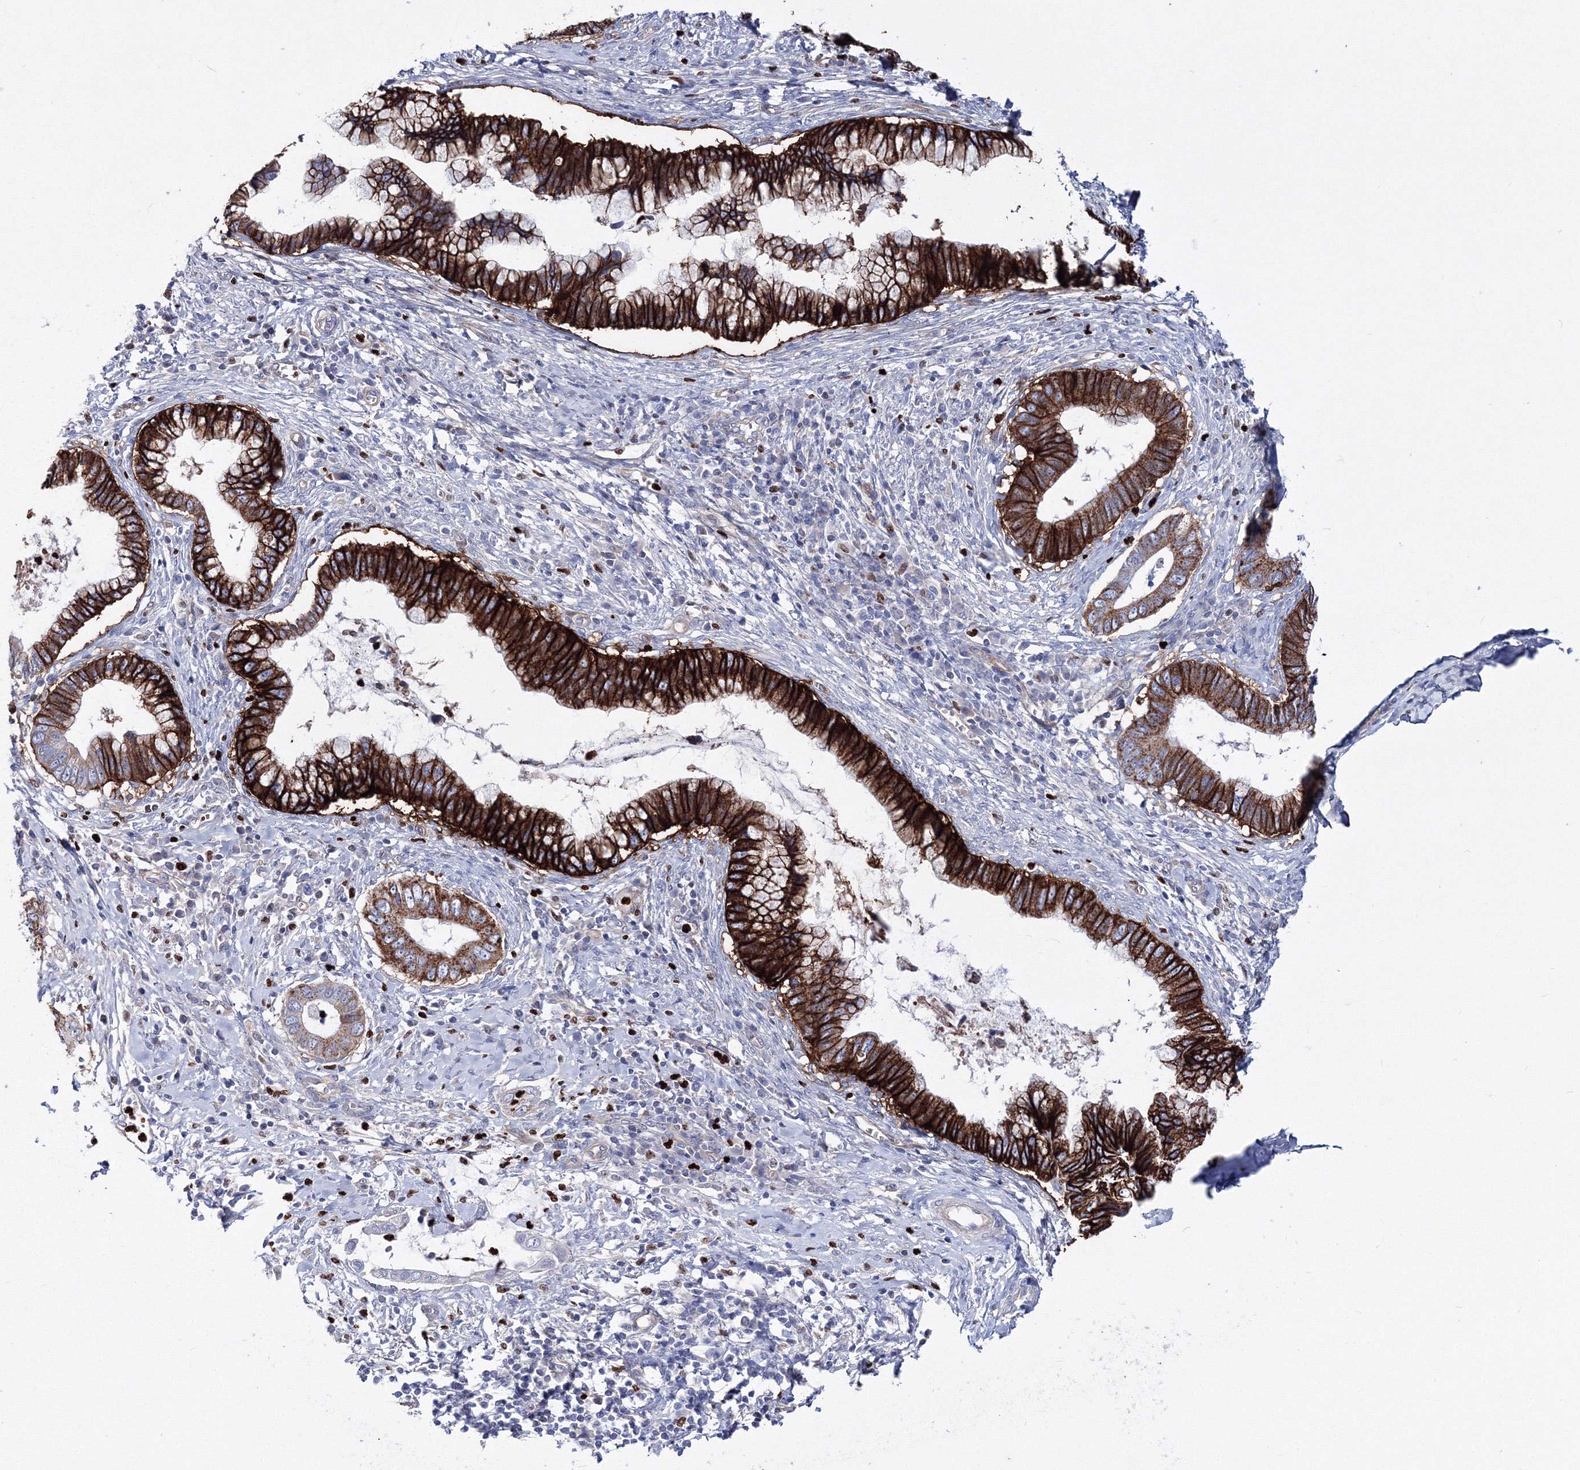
{"staining": {"intensity": "strong", "quantity": ">75%", "location": "cytoplasmic/membranous"}, "tissue": "cervical cancer", "cell_type": "Tumor cells", "image_type": "cancer", "snomed": [{"axis": "morphology", "description": "Adenocarcinoma, NOS"}, {"axis": "topography", "description": "Cervix"}], "caption": "The immunohistochemical stain shows strong cytoplasmic/membranous expression in tumor cells of cervical cancer (adenocarcinoma) tissue.", "gene": "C11orf52", "patient": {"sex": "female", "age": 44}}